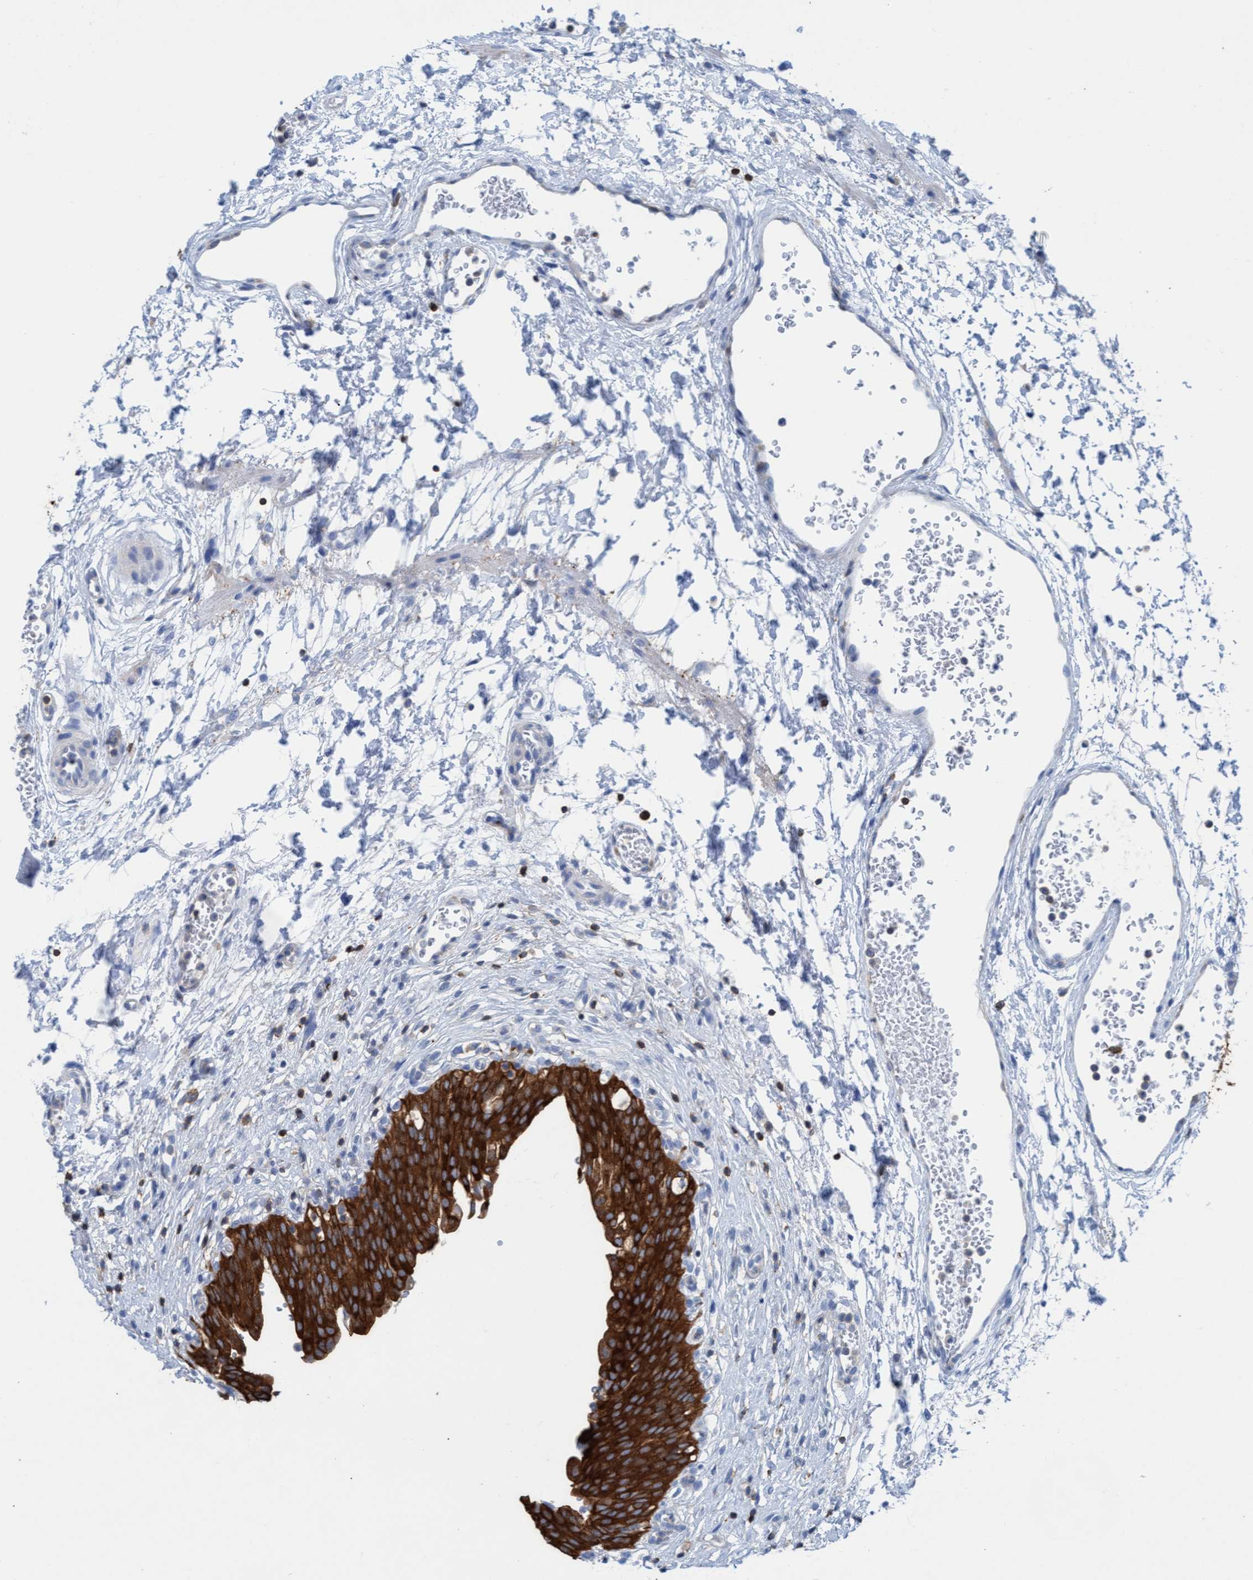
{"staining": {"intensity": "strong", "quantity": ">75%", "location": "cytoplasmic/membranous"}, "tissue": "urinary bladder", "cell_type": "Urothelial cells", "image_type": "normal", "snomed": [{"axis": "morphology", "description": "Urothelial carcinoma, High grade"}, {"axis": "topography", "description": "Urinary bladder"}], "caption": "Immunohistochemistry (IHC) histopathology image of benign urinary bladder: urinary bladder stained using IHC displays high levels of strong protein expression localized specifically in the cytoplasmic/membranous of urothelial cells, appearing as a cytoplasmic/membranous brown color.", "gene": "EZR", "patient": {"sex": "male", "age": 46}}